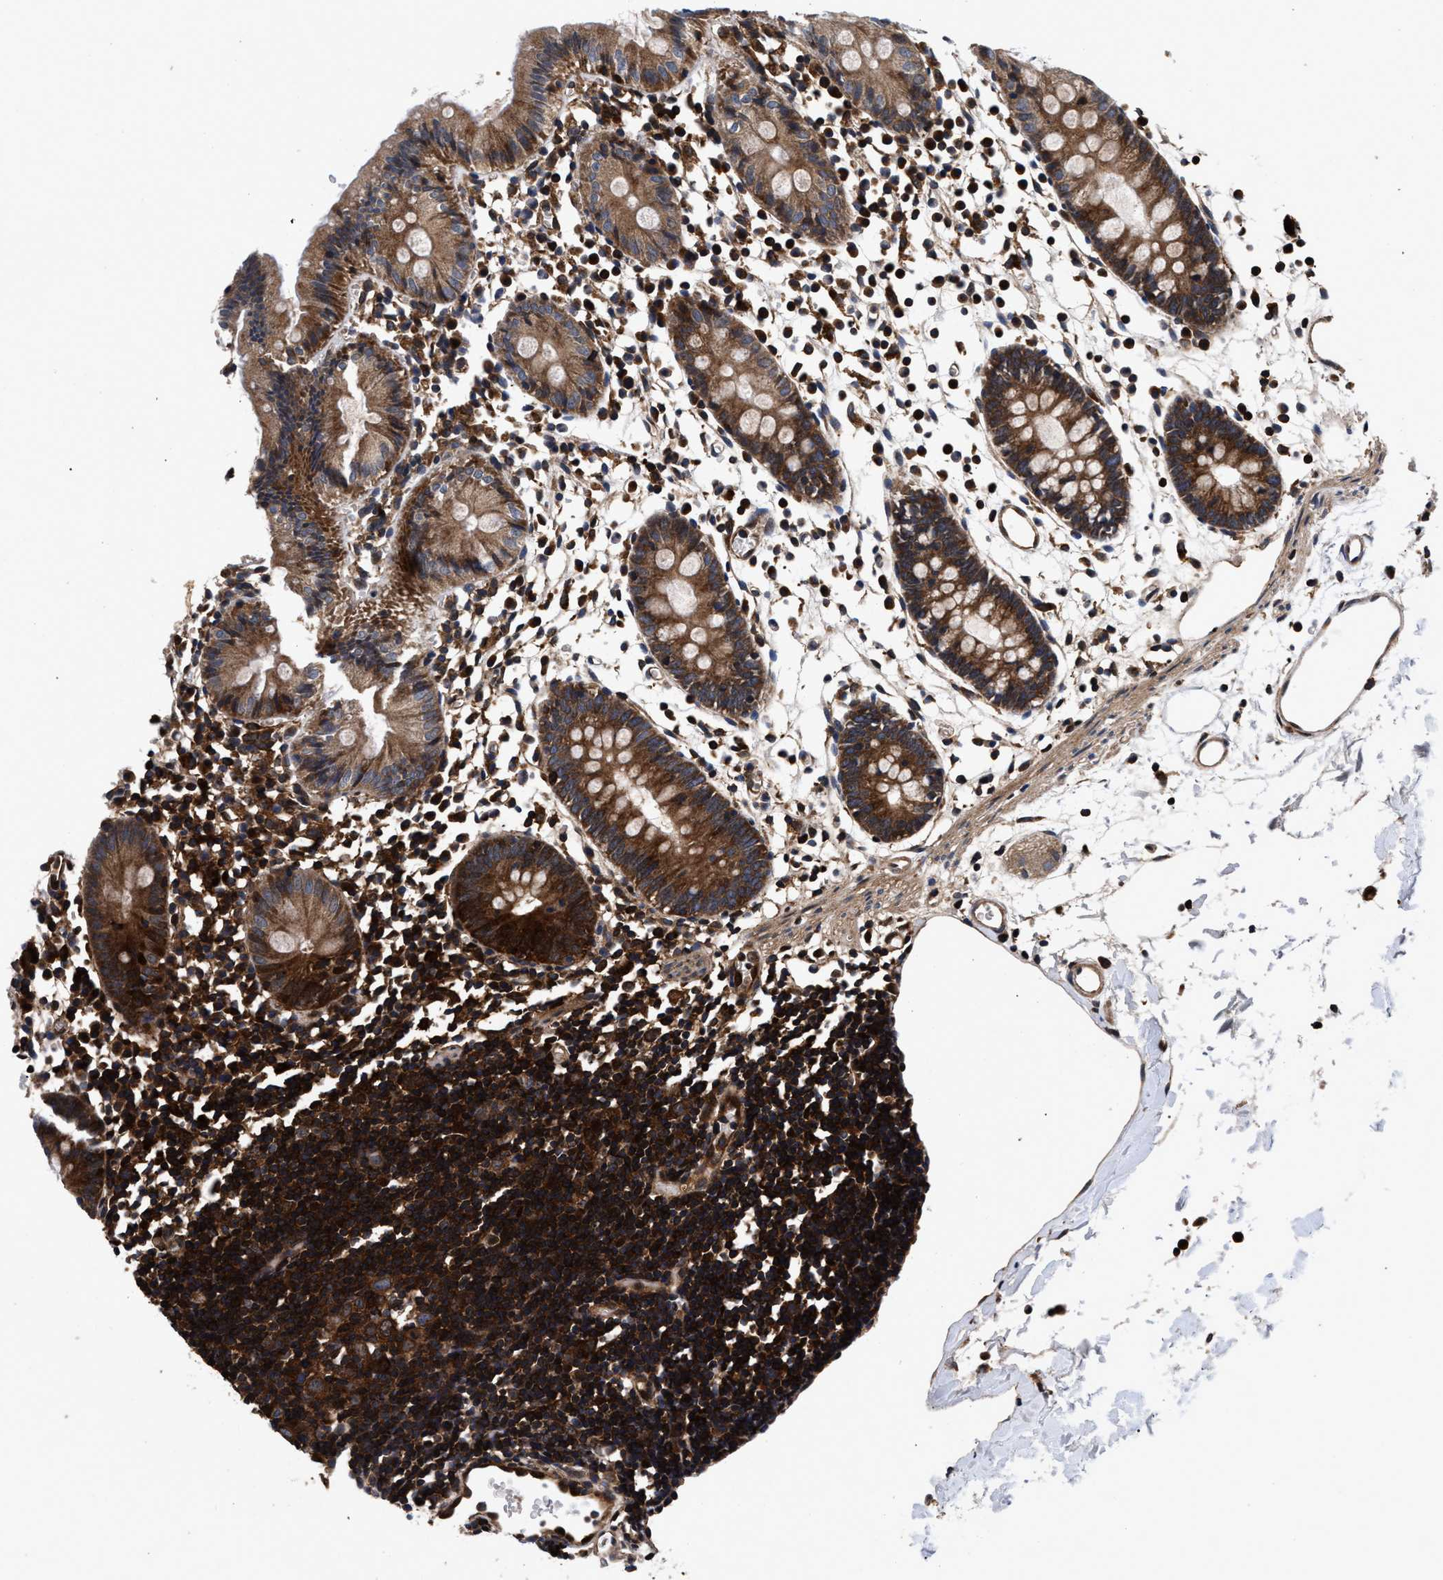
{"staining": {"intensity": "strong", "quantity": ">75%", "location": "cytoplasmic/membranous"}, "tissue": "colon", "cell_type": "Endothelial cells", "image_type": "normal", "snomed": [{"axis": "morphology", "description": "Normal tissue, NOS"}, {"axis": "topography", "description": "Colon"}], "caption": "Human colon stained with a protein marker shows strong staining in endothelial cells.", "gene": "NFKB2", "patient": {"sex": "male", "age": 14}}